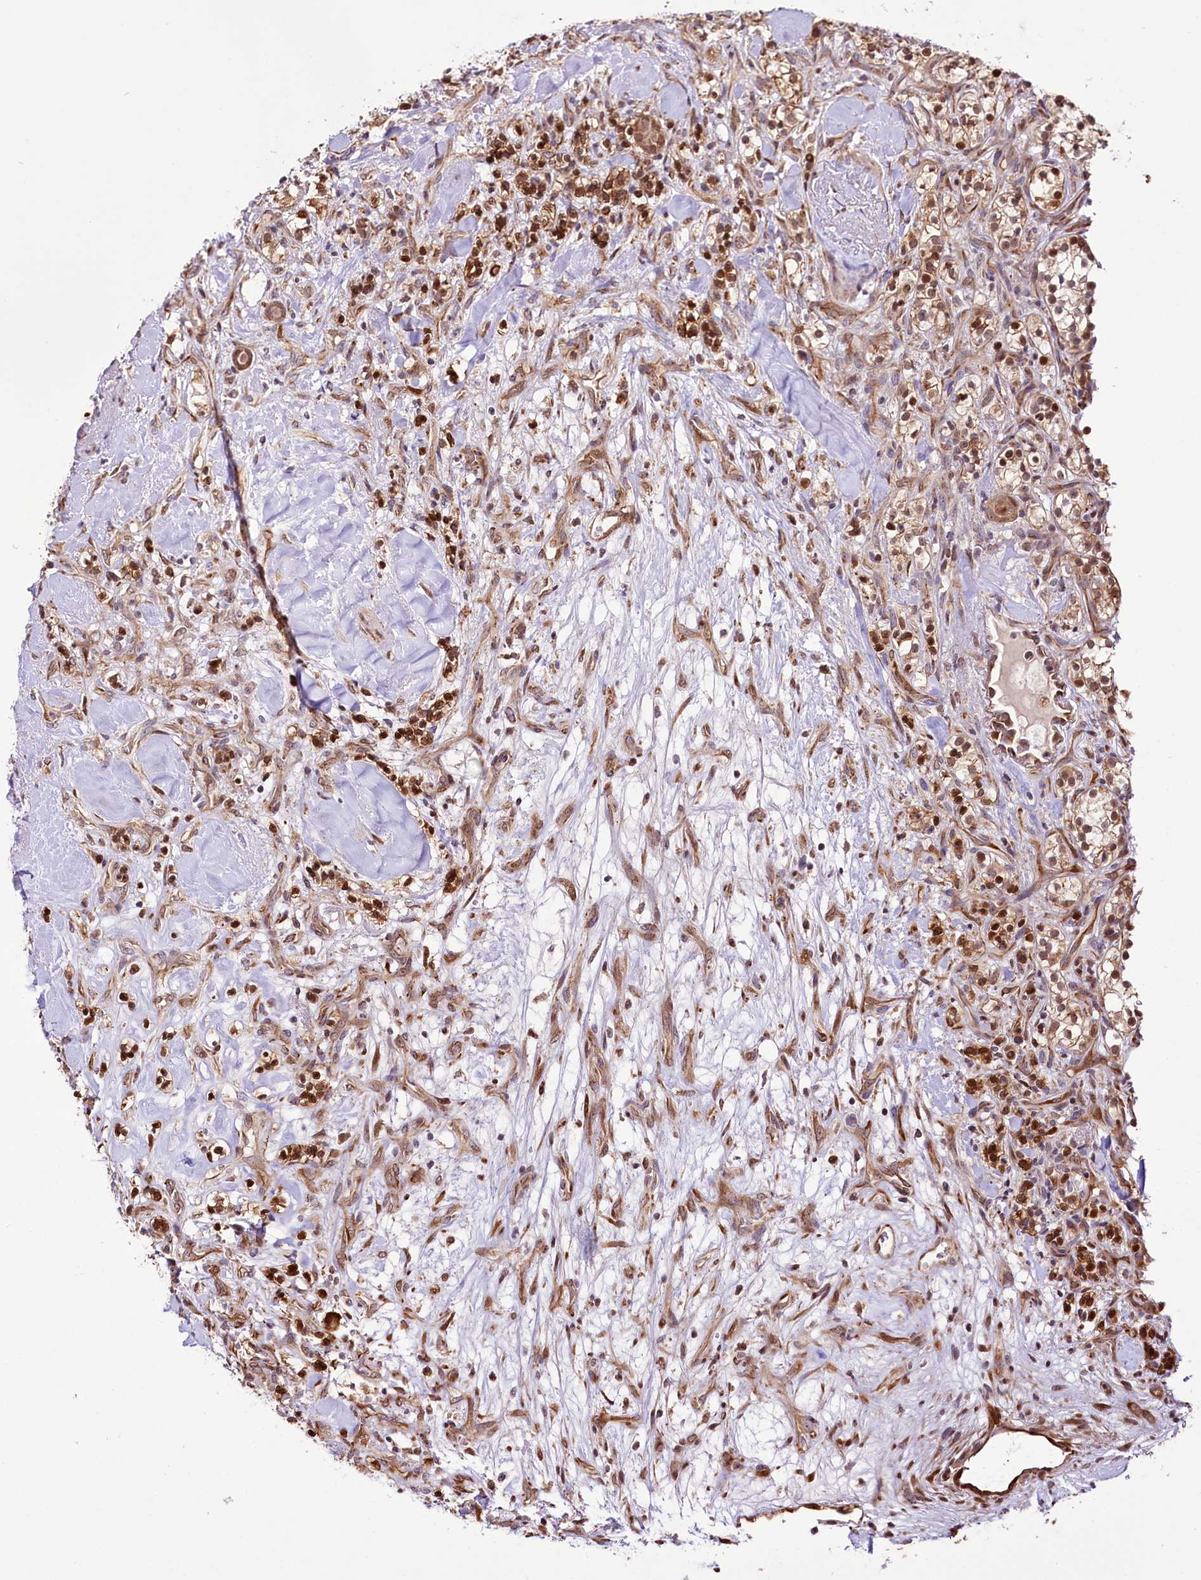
{"staining": {"intensity": "moderate", "quantity": ">75%", "location": "cytoplasmic/membranous,nuclear"}, "tissue": "renal cancer", "cell_type": "Tumor cells", "image_type": "cancer", "snomed": [{"axis": "morphology", "description": "Adenocarcinoma, NOS"}, {"axis": "topography", "description": "Kidney"}], "caption": "Moderate cytoplasmic/membranous and nuclear positivity is seen in about >75% of tumor cells in adenocarcinoma (renal).", "gene": "CUTC", "patient": {"sex": "male", "age": 77}}